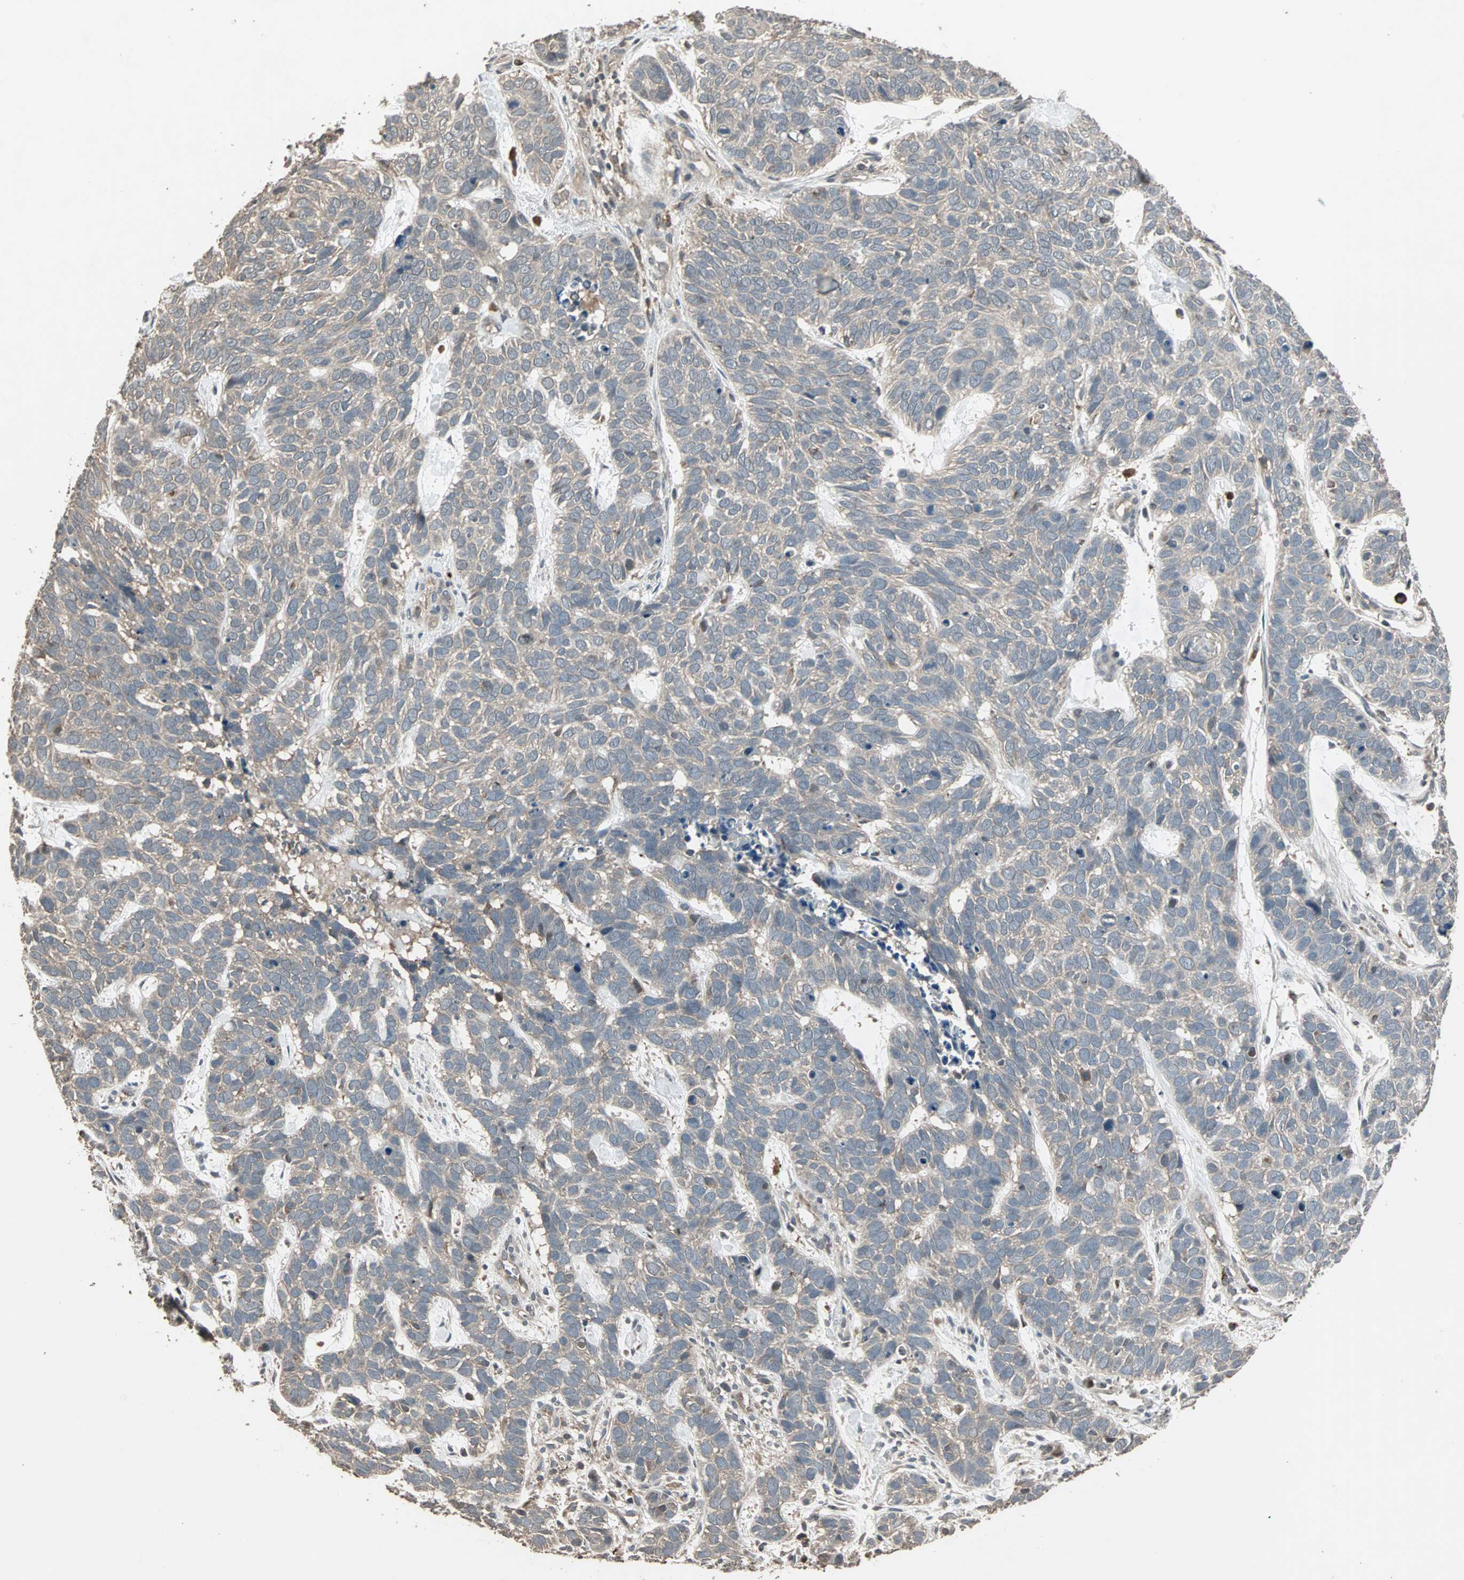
{"staining": {"intensity": "weak", "quantity": ">75%", "location": "cytoplasmic/membranous"}, "tissue": "skin cancer", "cell_type": "Tumor cells", "image_type": "cancer", "snomed": [{"axis": "morphology", "description": "Basal cell carcinoma"}, {"axis": "topography", "description": "Skin"}], "caption": "Skin cancer was stained to show a protein in brown. There is low levels of weak cytoplasmic/membranous positivity in approximately >75% of tumor cells.", "gene": "UBAC1", "patient": {"sex": "male", "age": 87}}